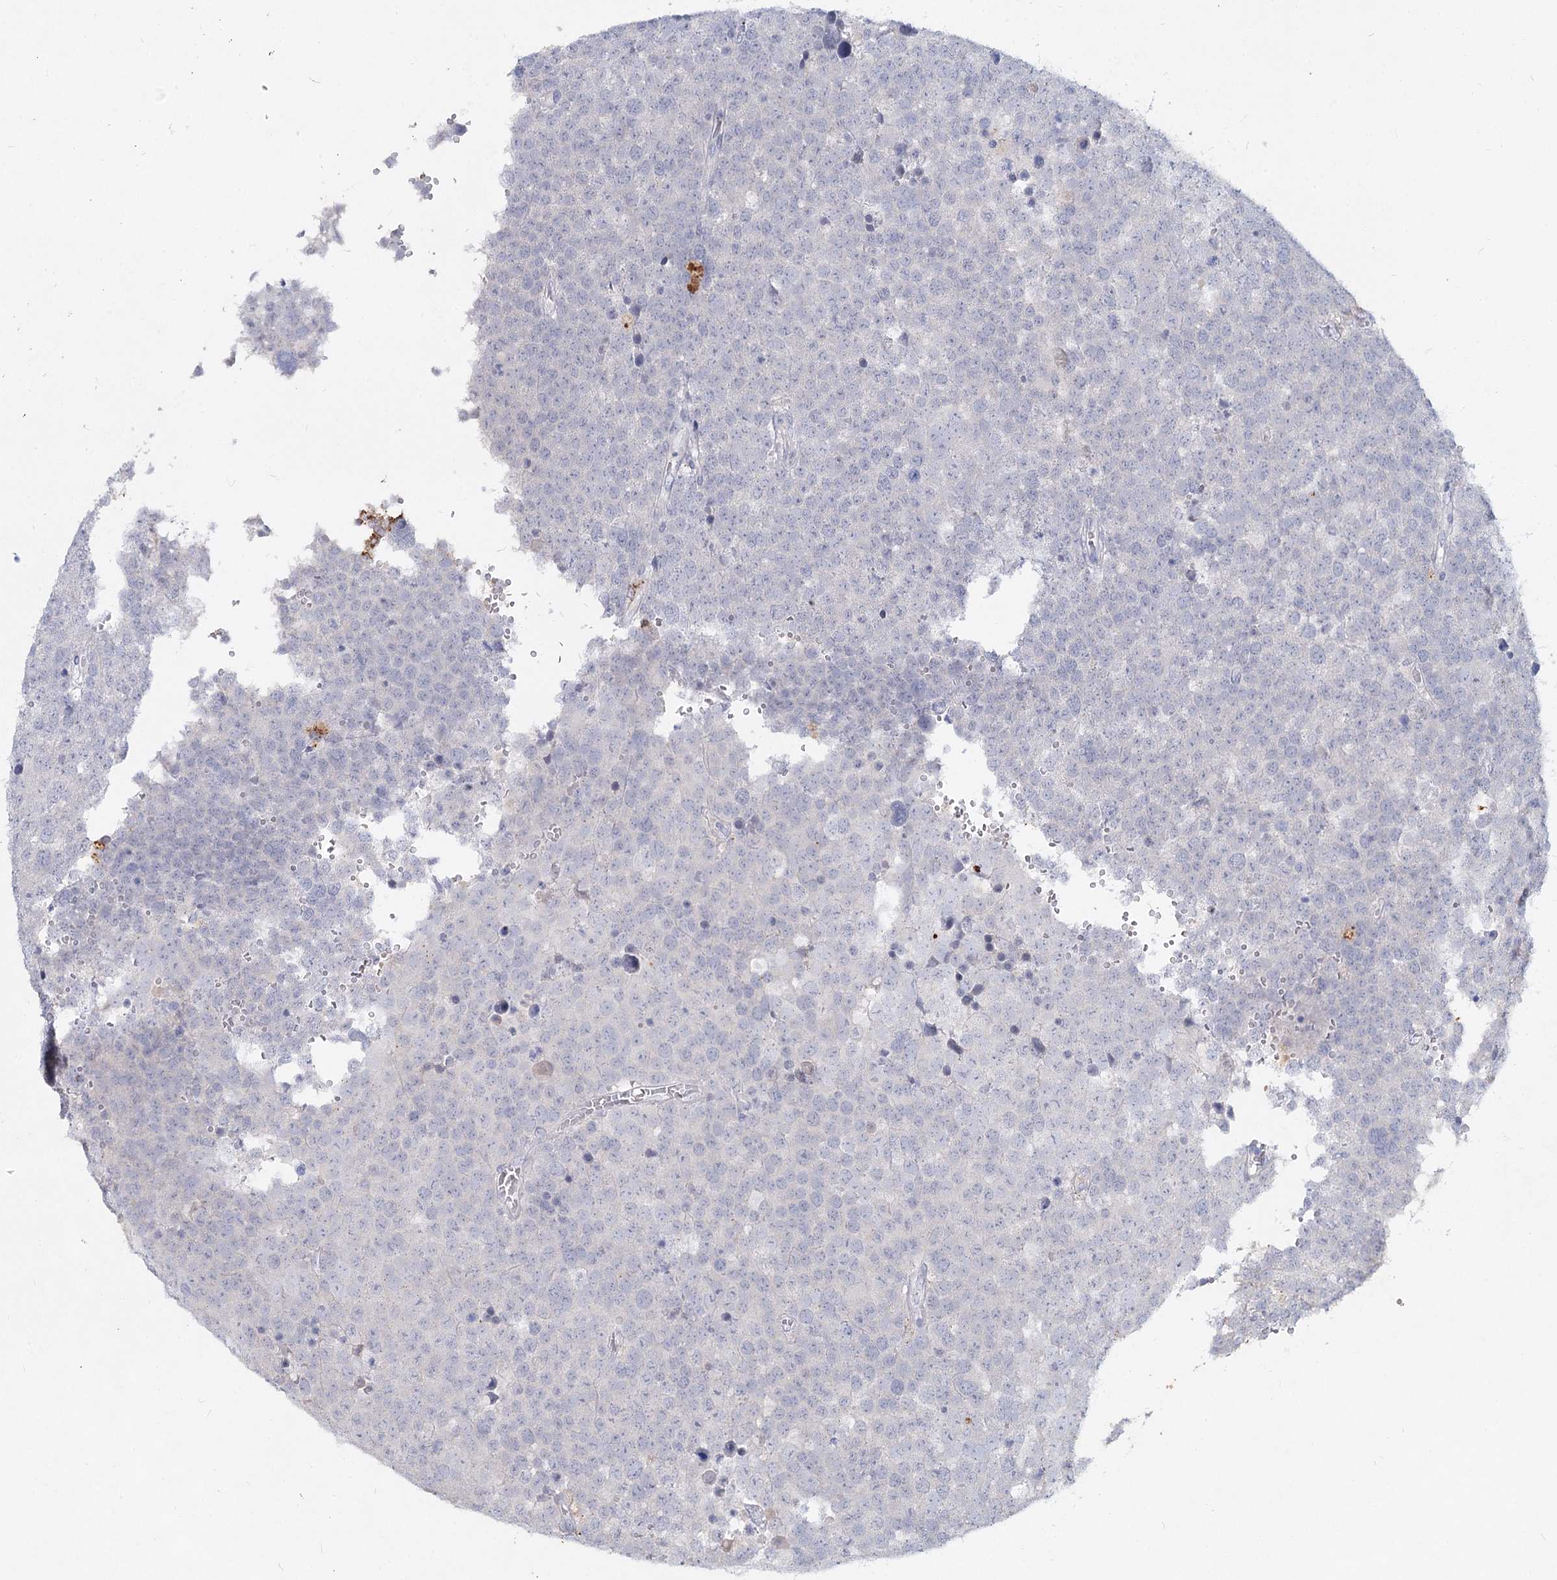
{"staining": {"intensity": "negative", "quantity": "none", "location": "none"}, "tissue": "testis cancer", "cell_type": "Tumor cells", "image_type": "cancer", "snomed": [{"axis": "morphology", "description": "Seminoma, NOS"}, {"axis": "topography", "description": "Testis"}], "caption": "Immunohistochemical staining of testis cancer displays no significant staining in tumor cells.", "gene": "CCDC73", "patient": {"sex": "male", "age": 71}}